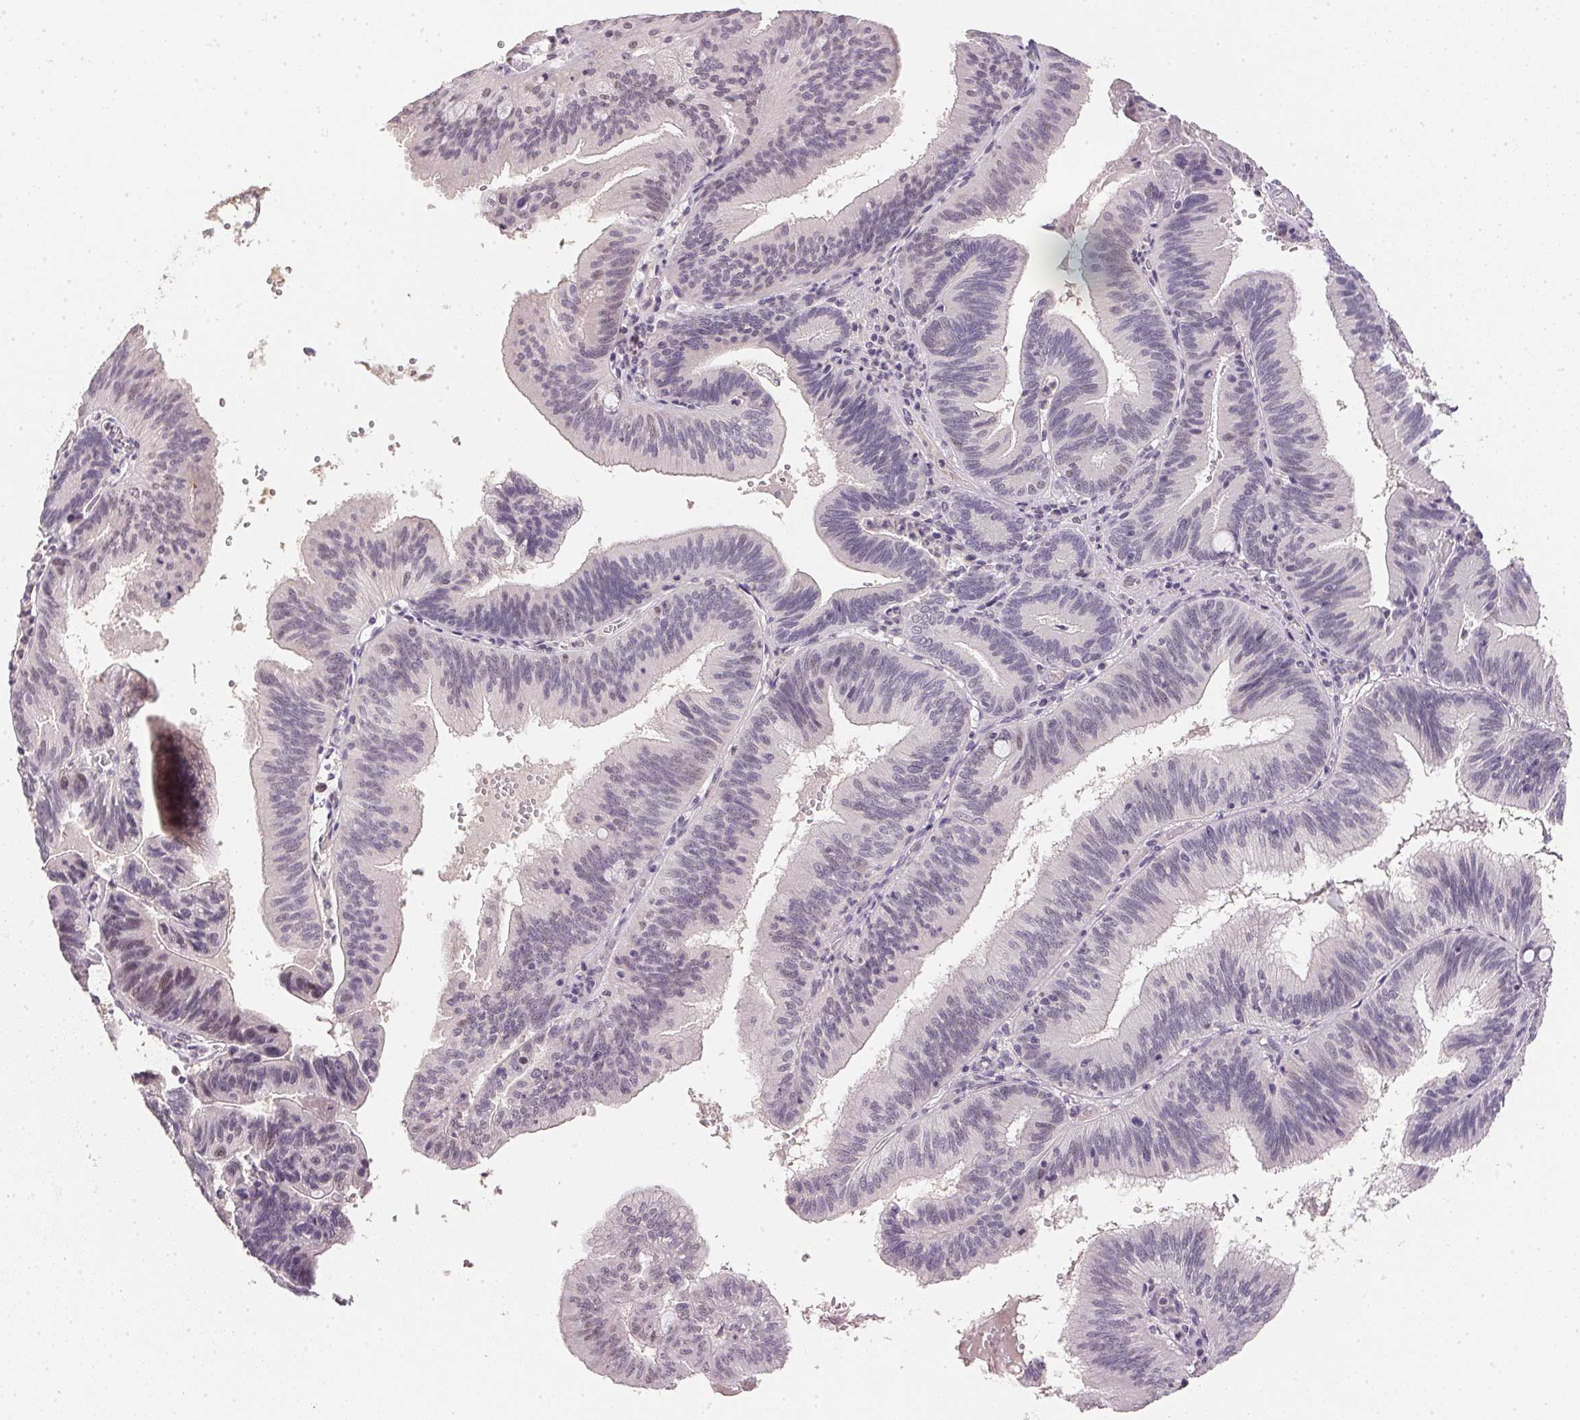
{"staining": {"intensity": "negative", "quantity": "none", "location": "none"}, "tissue": "pancreatic cancer", "cell_type": "Tumor cells", "image_type": "cancer", "snomed": [{"axis": "morphology", "description": "Adenocarcinoma, NOS"}, {"axis": "topography", "description": "Pancreas"}], "caption": "IHC image of neoplastic tissue: human pancreatic adenocarcinoma stained with DAB demonstrates no significant protein expression in tumor cells. The staining was performed using DAB to visualize the protein expression in brown, while the nuclei were stained in blue with hematoxylin (Magnification: 20x).", "gene": "POLR3G", "patient": {"sex": "male", "age": 82}}